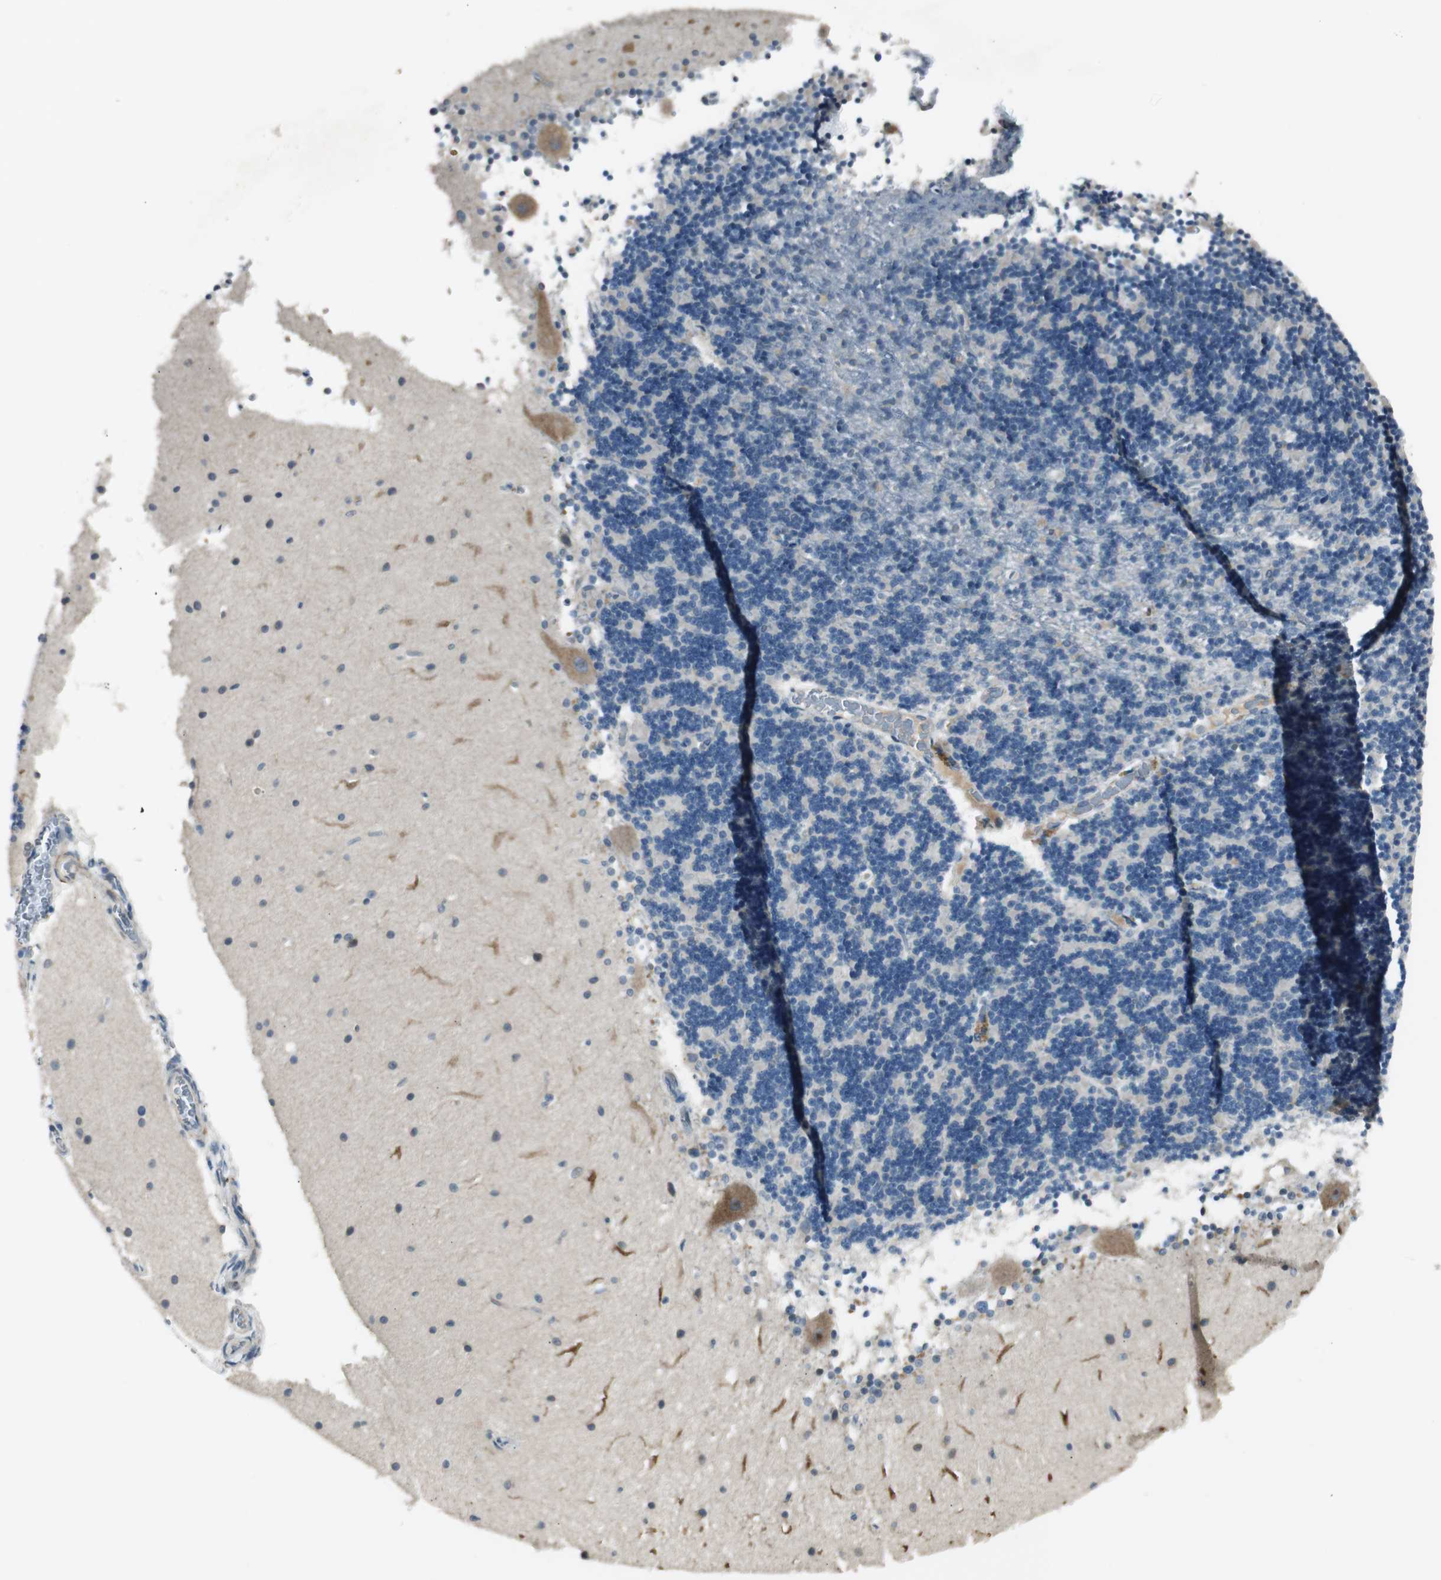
{"staining": {"intensity": "negative", "quantity": "none", "location": "none"}, "tissue": "cerebellum", "cell_type": "Cells in granular layer", "image_type": "normal", "snomed": [{"axis": "morphology", "description": "Normal tissue, NOS"}, {"axis": "topography", "description": "Cerebellum"}], "caption": "High magnification brightfield microscopy of normal cerebellum stained with DAB (3,3'-diaminobenzidine) (brown) and counterstained with hematoxylin (blue): cells in granular layer show no significant positivity. Brightfield microscopy of IHC stained with DAB (brown) and hematoxylin (blue), captured at high magnification.", "gene": "PCDHB15", "patient": {"sex": "female", "age": 54}}